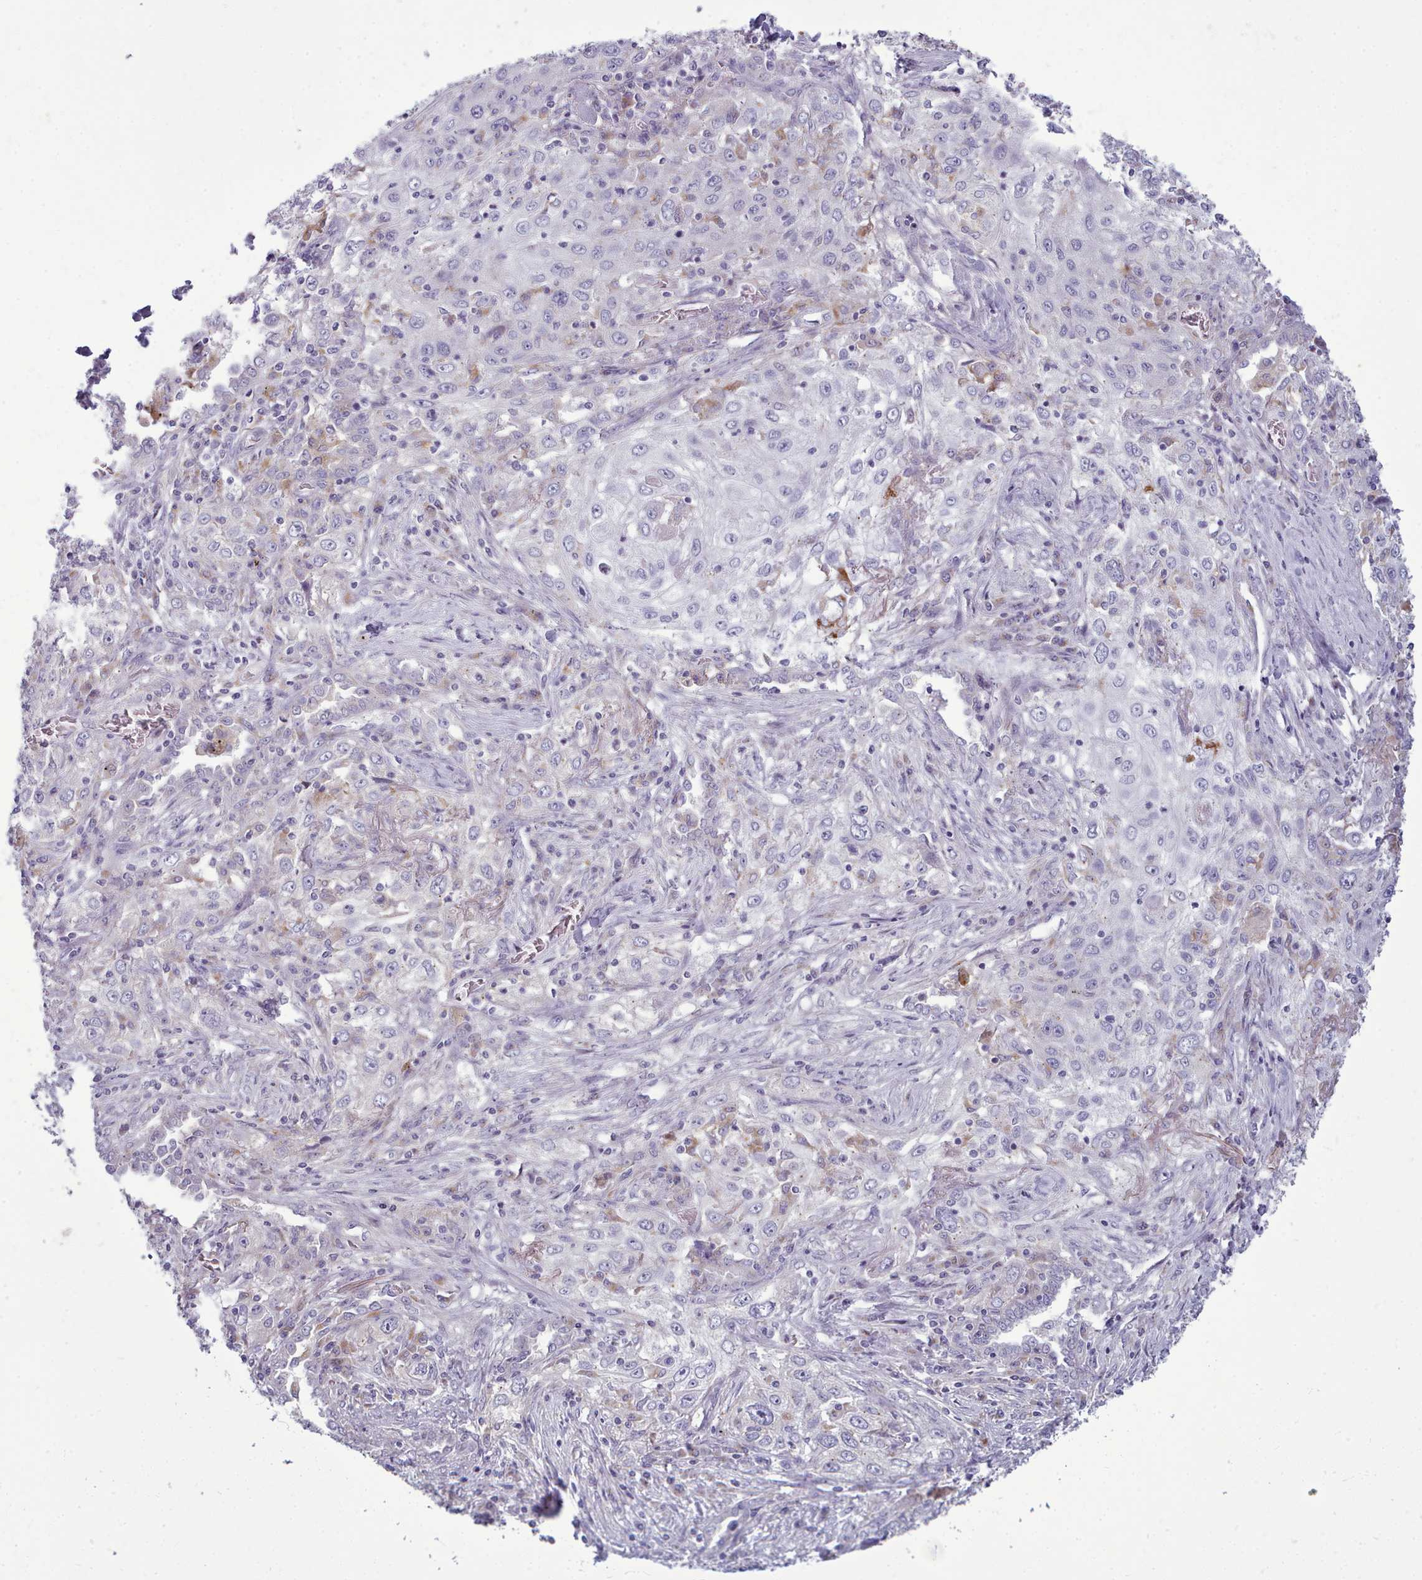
{"staining": {"intensity": "negative", "quantity": "none", "location": "none"}, "tissue": "lung cancer", "cell_type": "Tumor cells", "image_type": "cancer", "snomed": [{"axis": "morphology", "description": "Squamous cell carcinoma, NOS"}, {"axis": "topography", "description": "Lung"}], "caption": "Human lung cancer (squamous cell carcinoma) stained for a protein using immunohistochemistry exhibits no expression in tumor cells.", "gene": "MYRFL", "patient": {"sex": "female", "age": 69}}